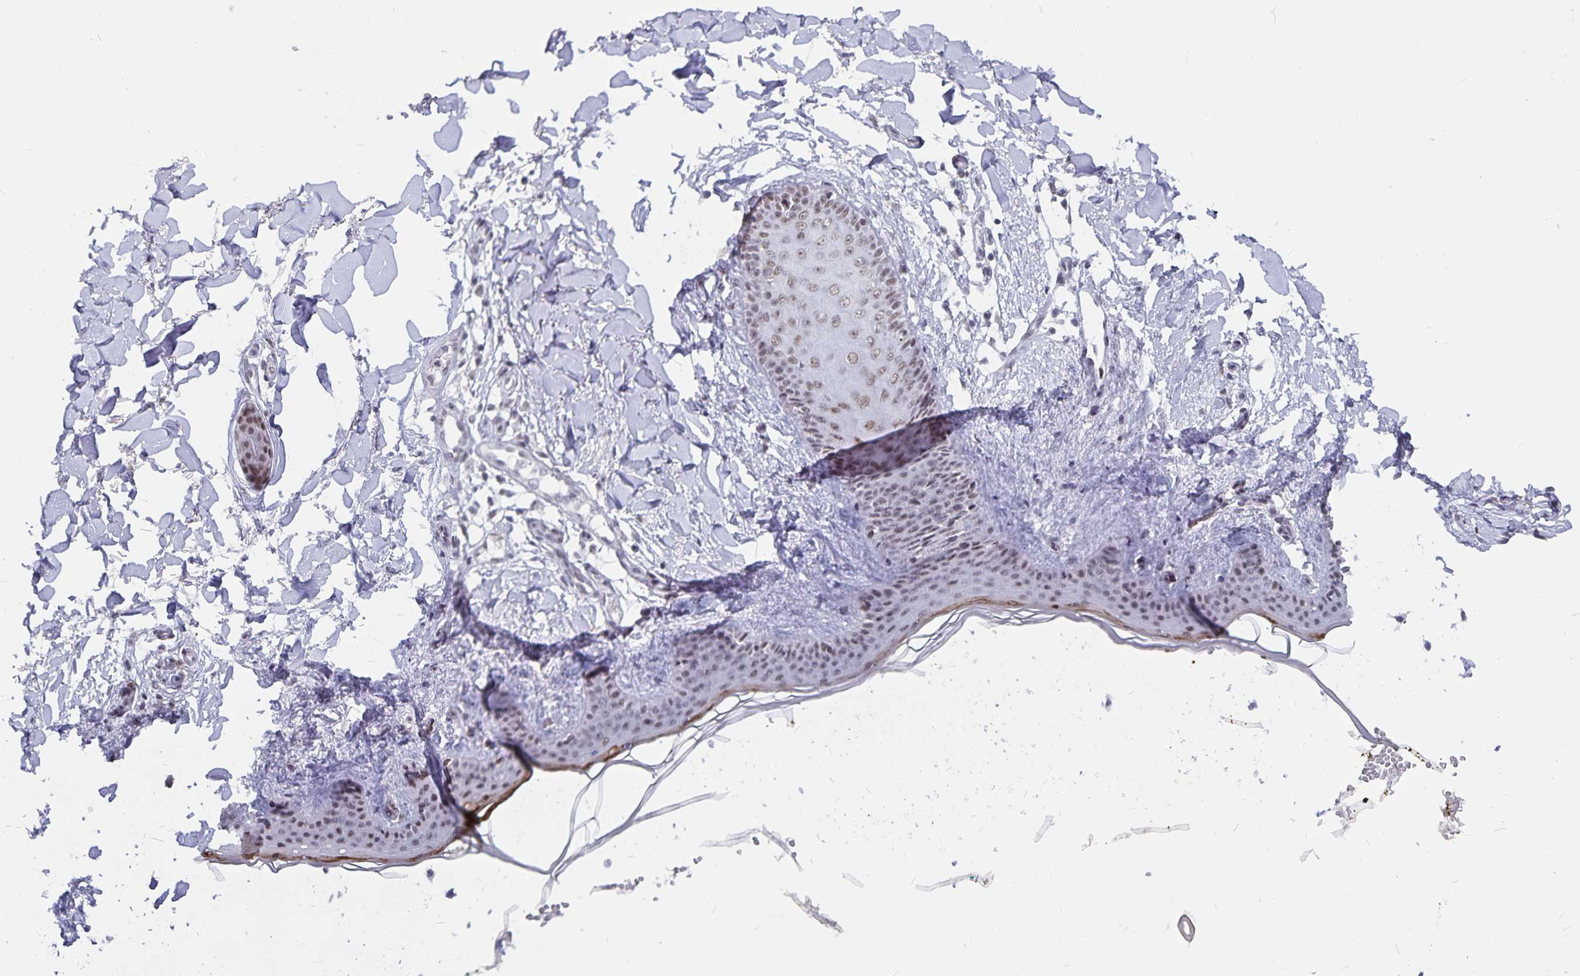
{"staining": {"intensity": "negative", "quantity": "none", "location": "none"}, "tissue": "skin", "cell_type": "Fibroblasts", "image_type": "normal", "snomed": [{"axis": "morphology", "description": "Normal tissue, NOS"}, {"axis": "topography", "description": "Skin"}], "caption": "Immunohistochemical staining of normal human skin exhibits no significant expression in fibroblasts.", "gene": "PBX2", "patient": {"sex": "female", "age": 34}}